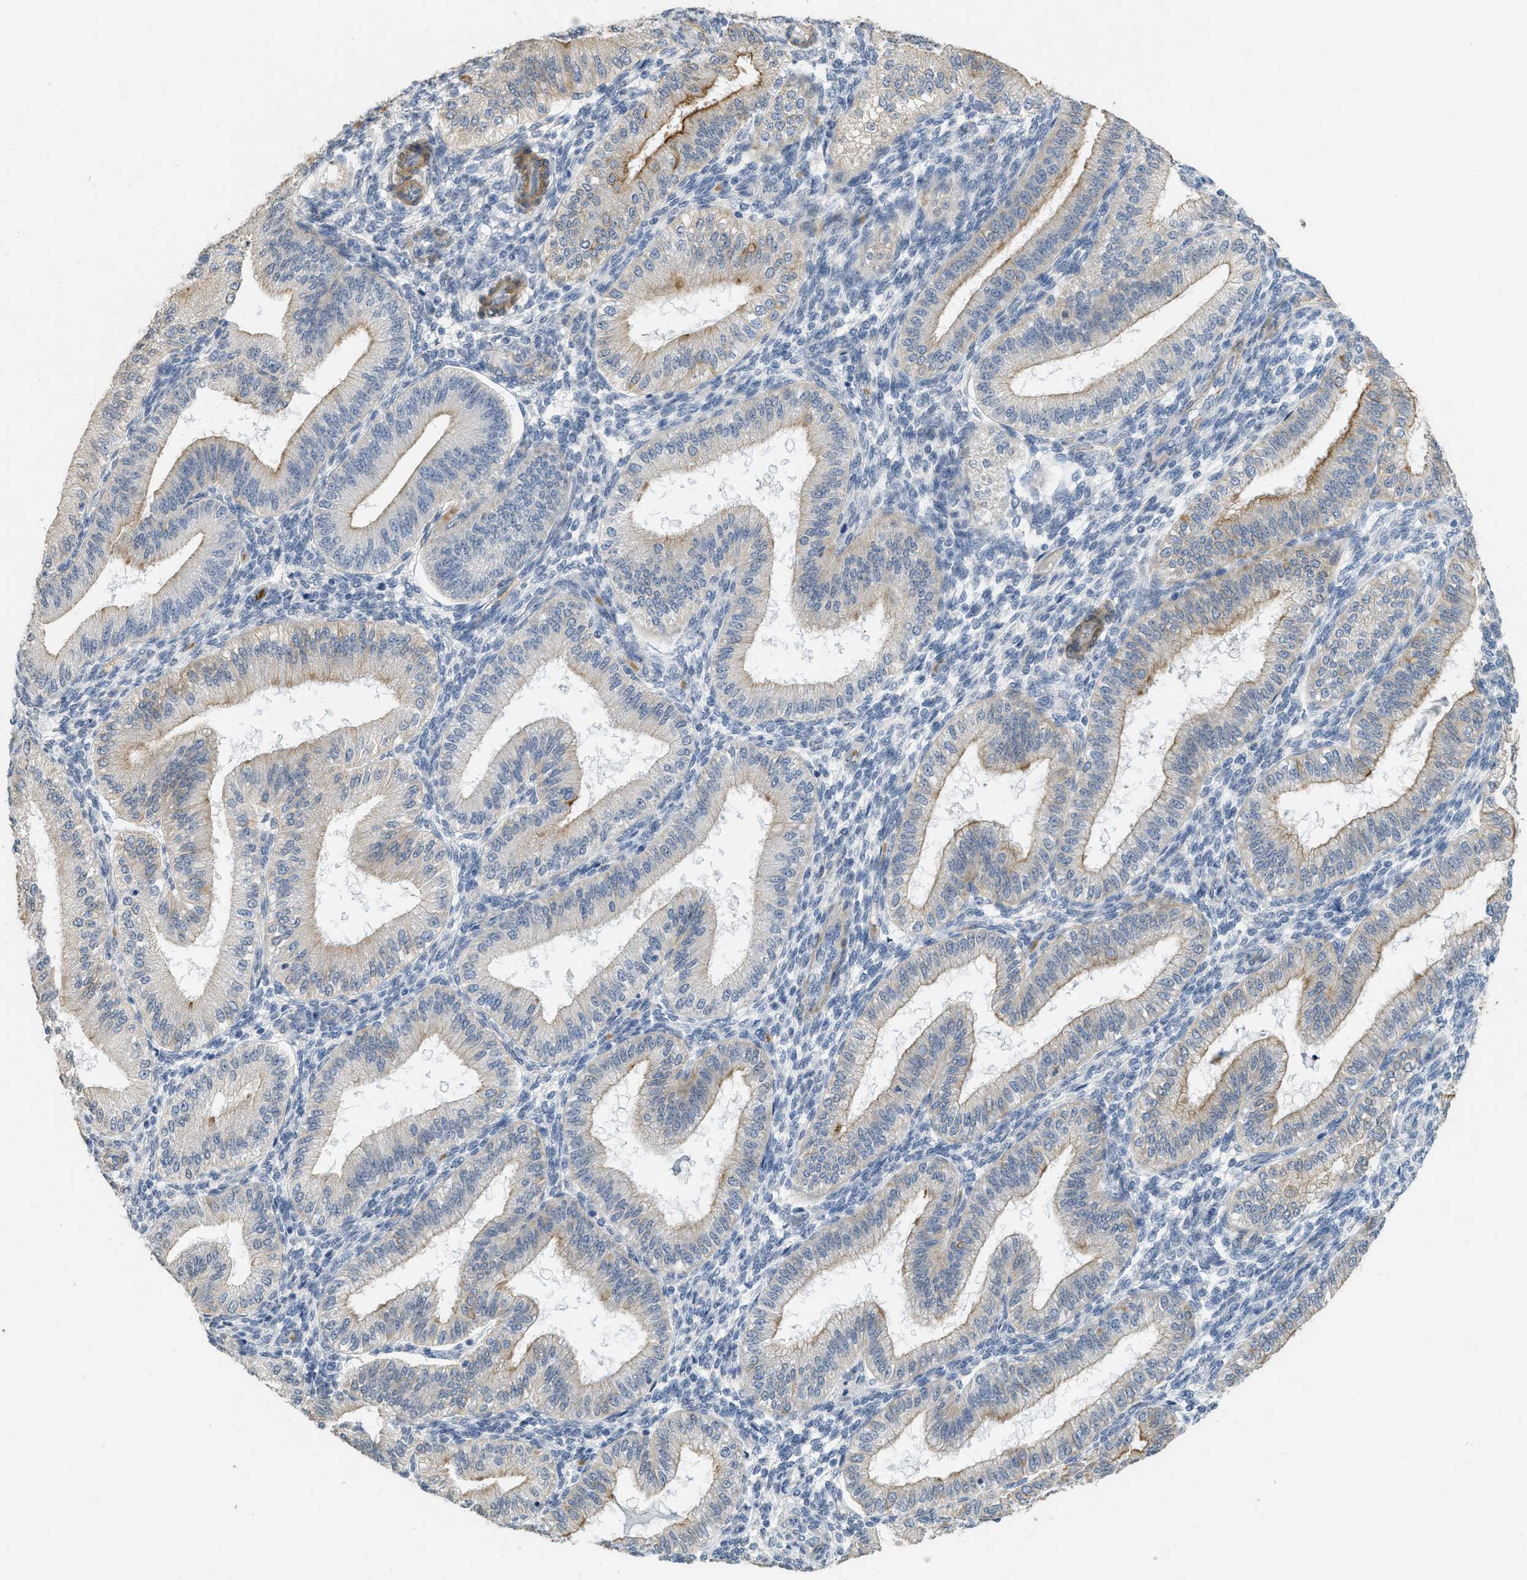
{"staining": {"intensity": "negative", "quantity": "none", "location": "none"}, "tissue": "endometrium", "cell_type": "Cells in endometrial stroma", "image_type": "normal", "snomed": [{"axis": "morphology", "description": "Normal tissue, NOS"}, {"axis": "topography", "description": "Endometrium"}], "caption": "This is a histopathology image of immunohistochemistry staining of normal endometrium, which shows no expression in cells in endometrial stroma.", "gene": "MRS2", "patient": {"sex": "female", "age": 39}}